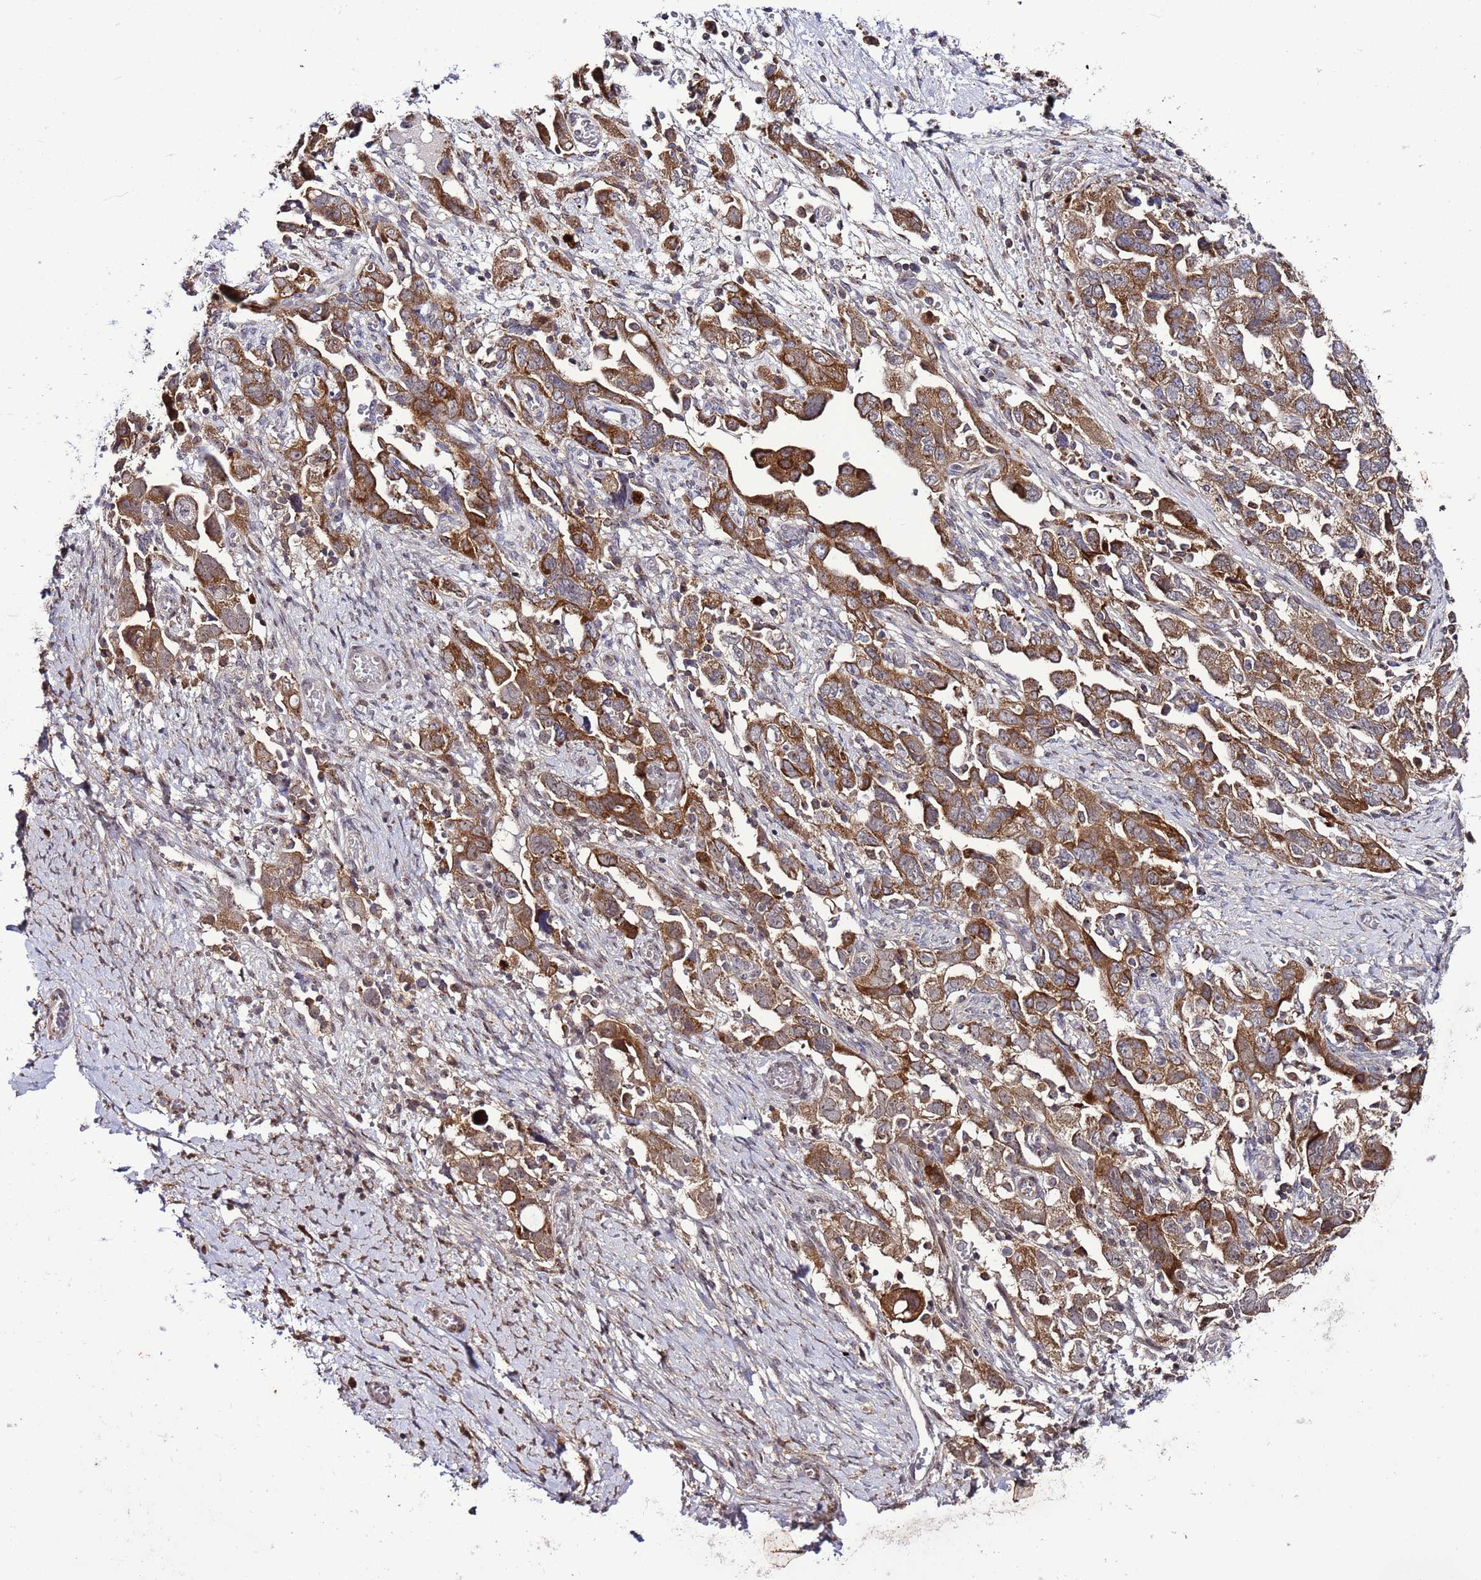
{"staining": {"intensity": "moderate", "quantity": ">75%", "location": "cytoplasmic/membranous"}, "tissue": "ovarian cancer", "cell_type": "Tumor cells", "image_type": "cancer", "snomed": [{"axis": "morphology", "description": "Carcinoma, NOS"}, {"axis": "morphology", "description": "Cystadenocarcinoma, serous, NOS"}, {"axis": "topography", "description": "Ovary"}], "caption": "Ovarian cancer (serous cystadenocarcinoma) was stained to show a protein in brown. There is medium levels of moderate cytoplasmic/membranous positivity in approximately >75% of tumor cells.", "gene": "TMEM176B", "patient": {"sex": "female", "age": 69}}